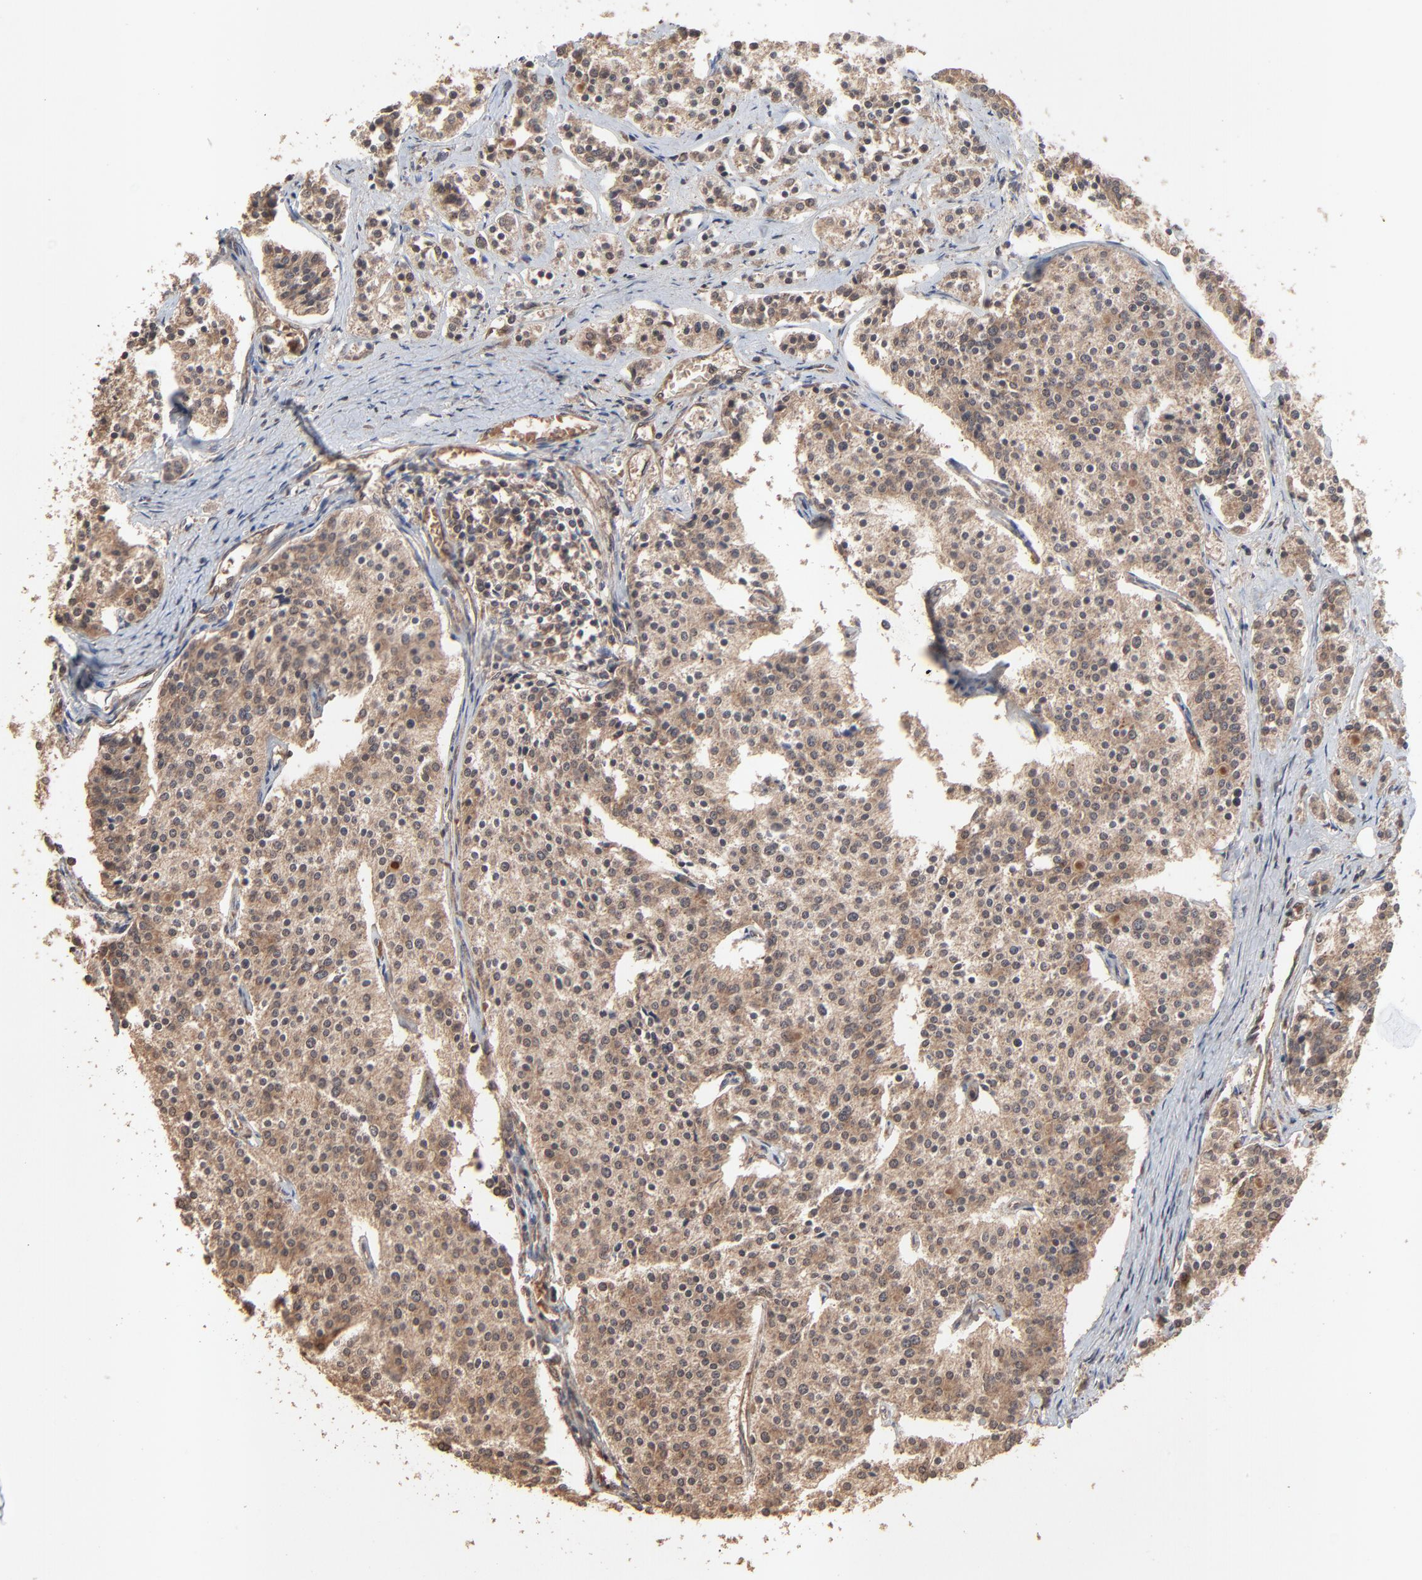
{"staining": {"intensity": "moderate", "quantity": ">75%", "location": "cytoplasmic/membranous"}, "tissue": "carcinoid", "cell_type": "Tumor cells", "image_type": "cancer", "snomed": [{"axis": "morphology", "description": "Carcinoid, malignant, NOS"}, {"axis": "topography", "description": "Small intestine"}], "caption": "The photomicrograph displays staining of carcinoid, revealing moderate cytoplasmic/membranous protein staining (brown color) within tumor cells. (DAB (3,3'-diaminobenzidine) IHC with brightfield microscopy, high magnification).", "gene": "FAM227A", "patient": {"sex": "male", "age": 63}}